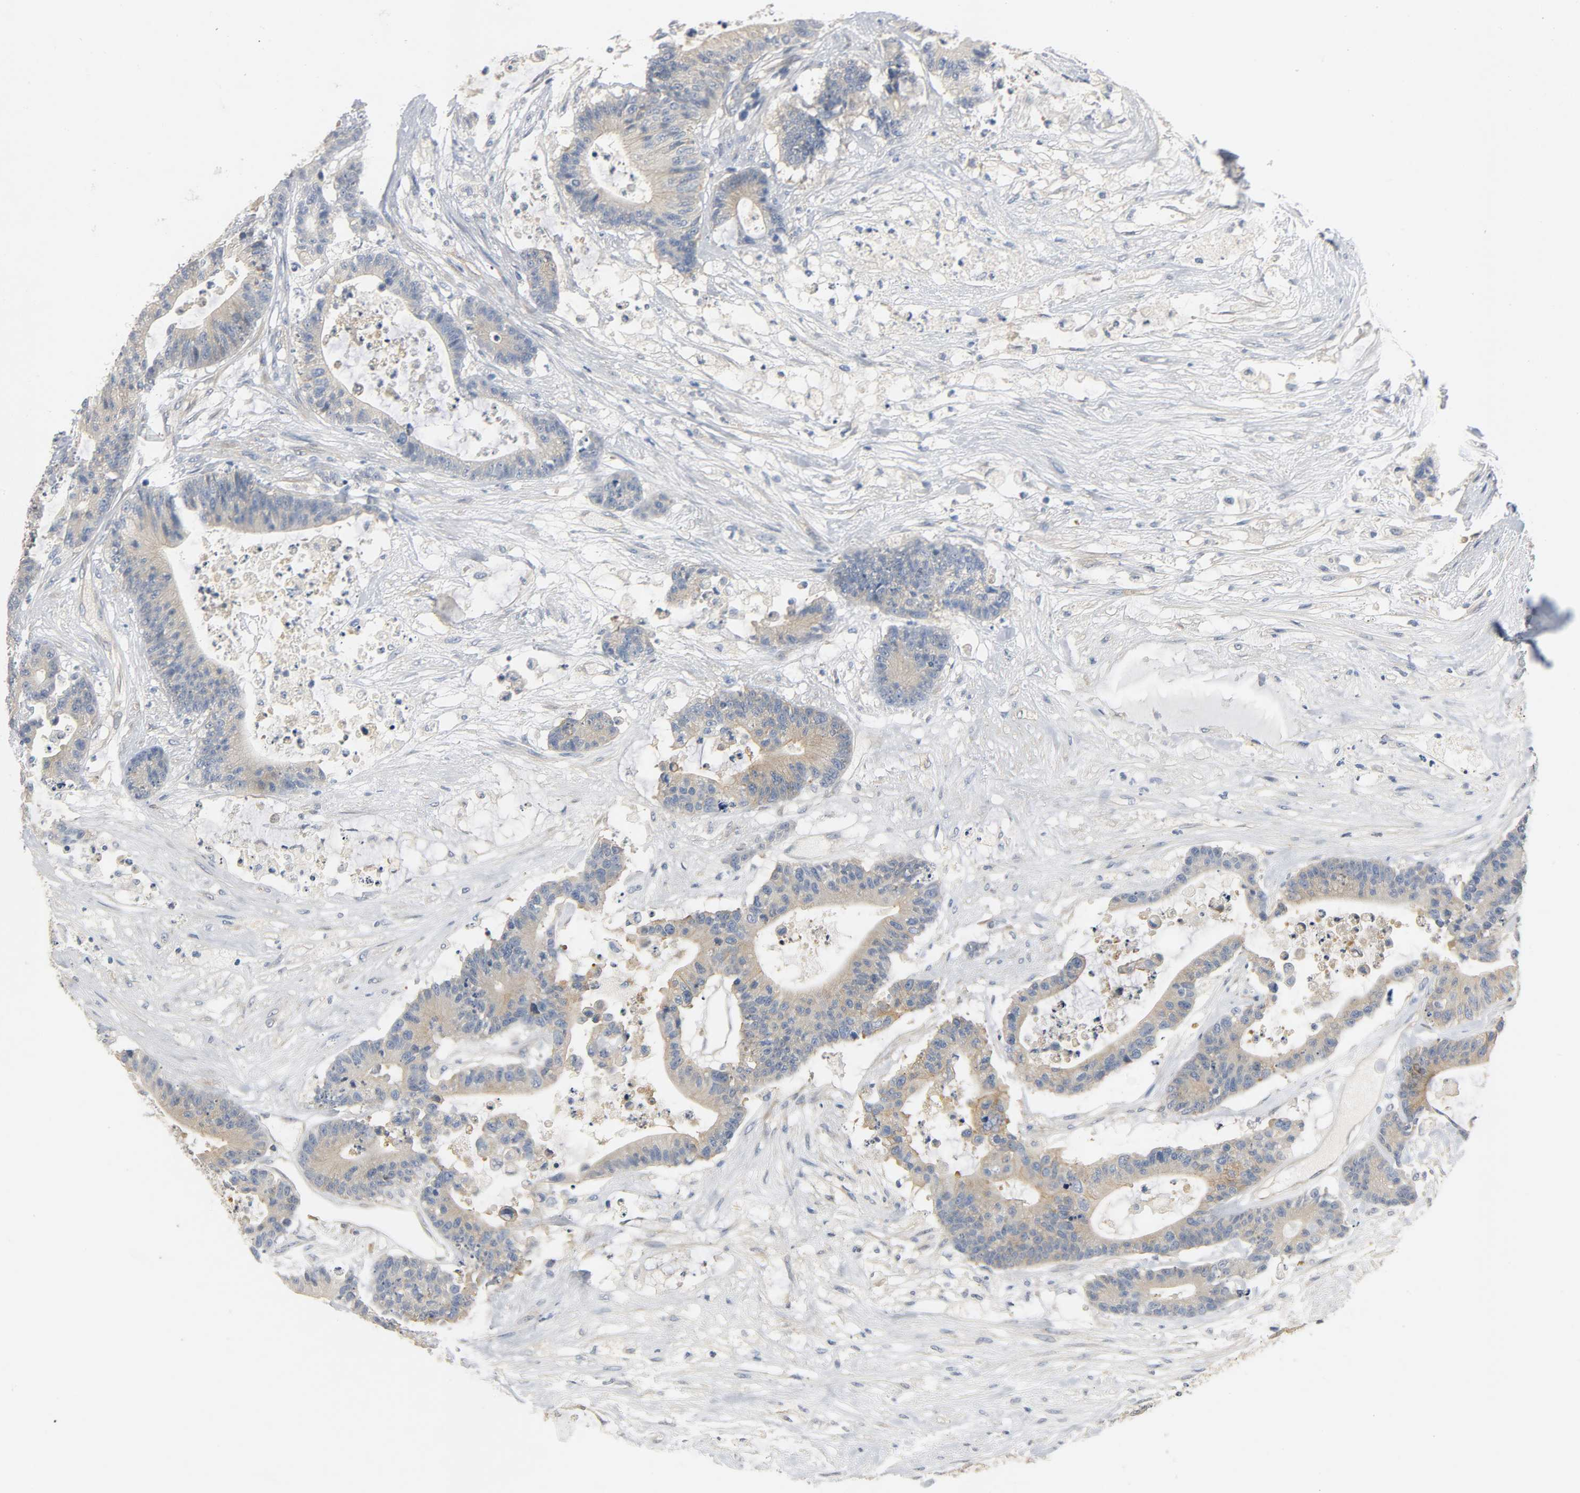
{"staining": {"intensity": "moderate", "quantity": ">75%", "location": "cytoplasmic/membranous"}, "tissue": "colorectal cancer", "cell_type": "Tumor cells", "image_type": "cancer", "snomed": [{"axis": "morphology", "description": "Adenocarcinoma, NOS"}, {"axis": "topography", "description": "Colon"}], "caption": "IHC (DAB) staining of colorectal cancer exhibits moderate cytoplasmic/membranous protein staining in about >75% of tumor cells. Using DAB (brown) and hematoxylin (blue) stains, captured at high magnification using brightfield microscopy.", "gene": "ARPC1A", "patient": {"sex": "female", "age": 84}}